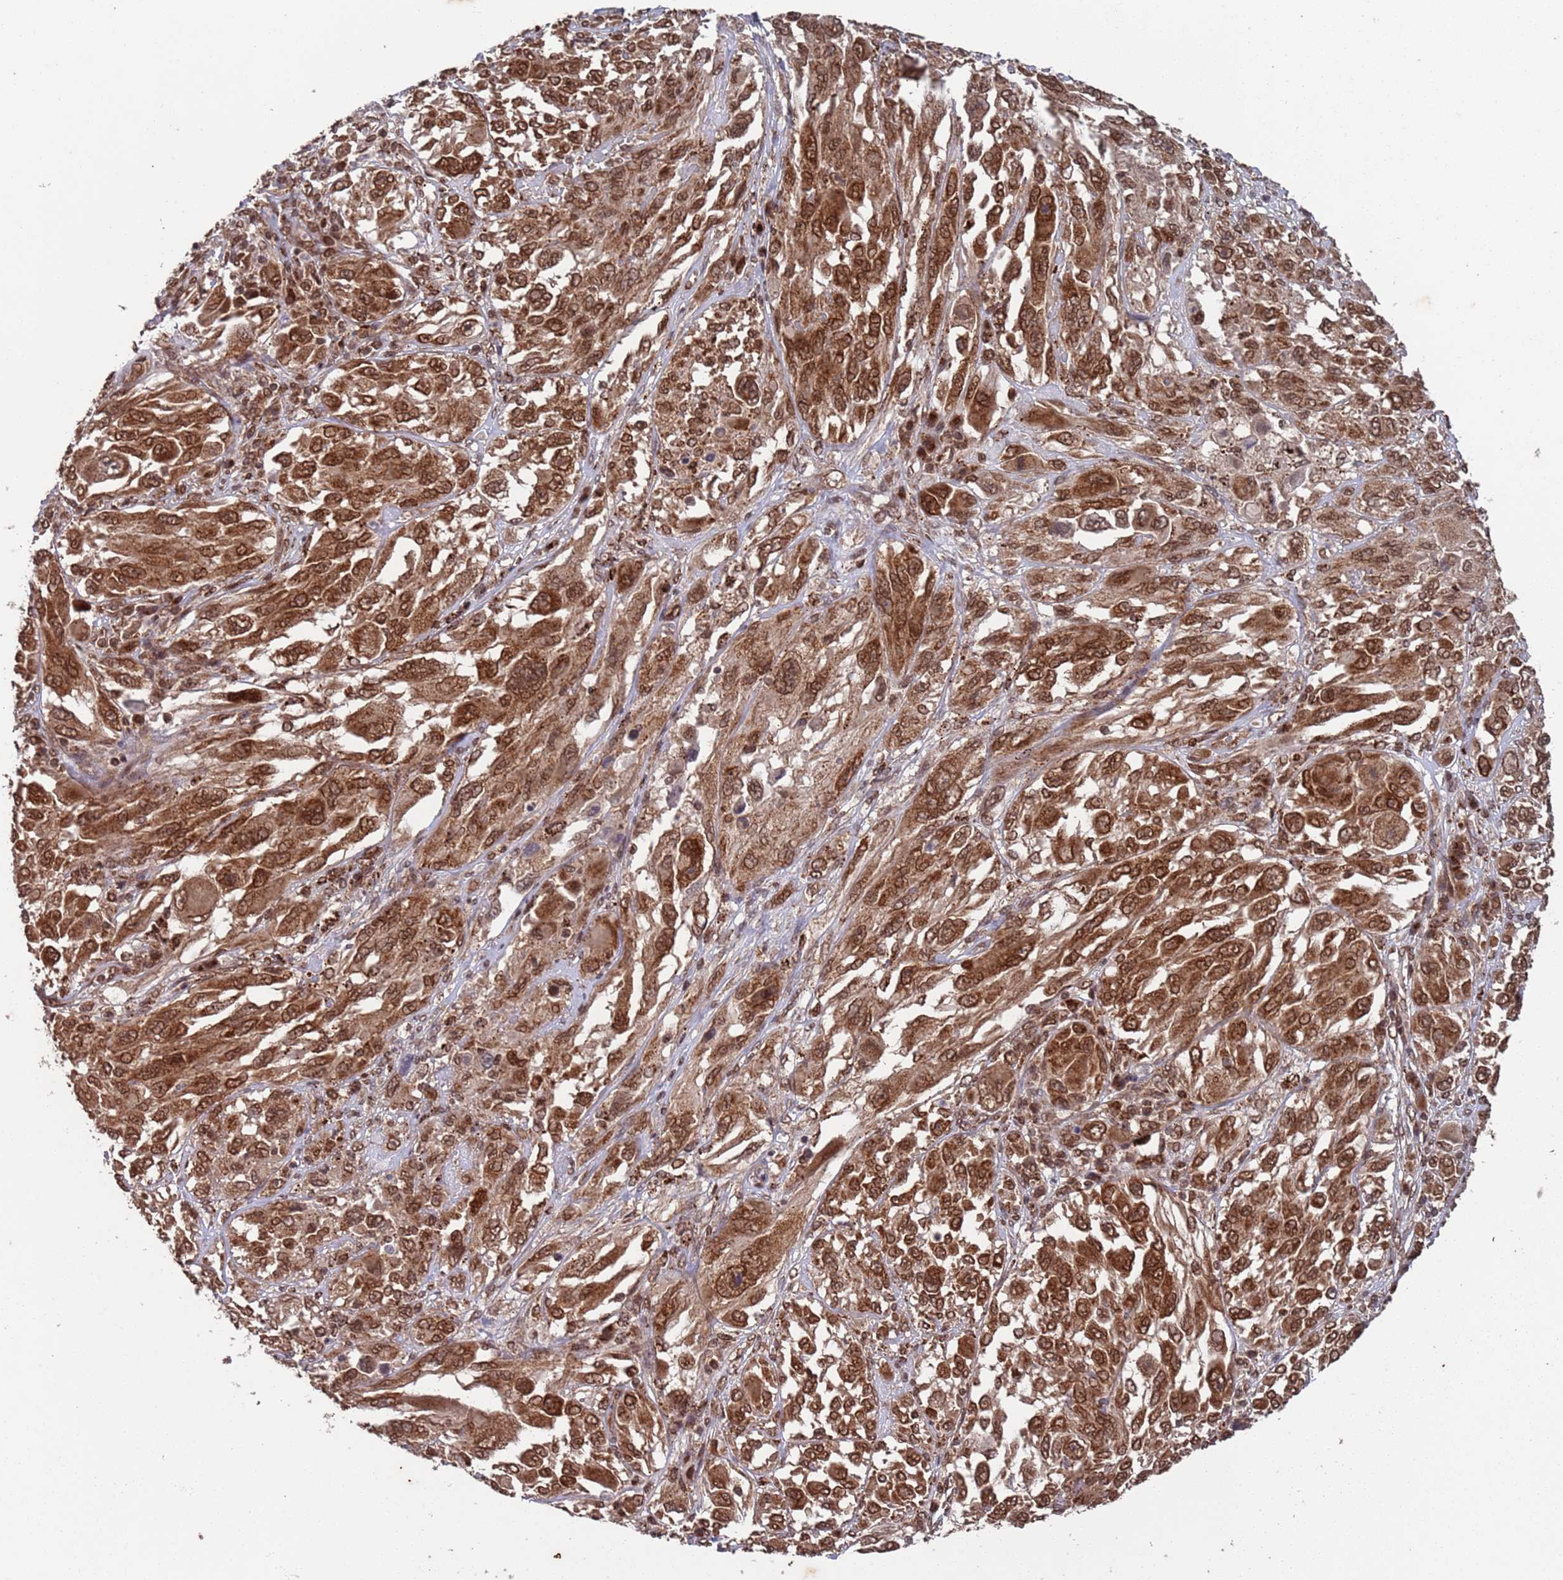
{"staining": {"intensity": "moderate", "quantity": ">75%", "location": "cytoplasmic/membranous,nuclear"}, "tissue": "melanoma", "cell_type": "Tumor cells", "image_type": "cancer", "snomed": [{"axis": "morphology", "description": "Malignant melanoma, NOS"}, {"axis": "topography", "description": "Skin"}], "caption": "A brown stain labels moderate cytoplasmic/membranous and nuclear staining of a protein in human melanoma tumor cells. The protein of interest is shown in brown color, while the nuclei are stained blue.", "gene": "FUBP3", "patient": {"sex": "female", "age": 91}}